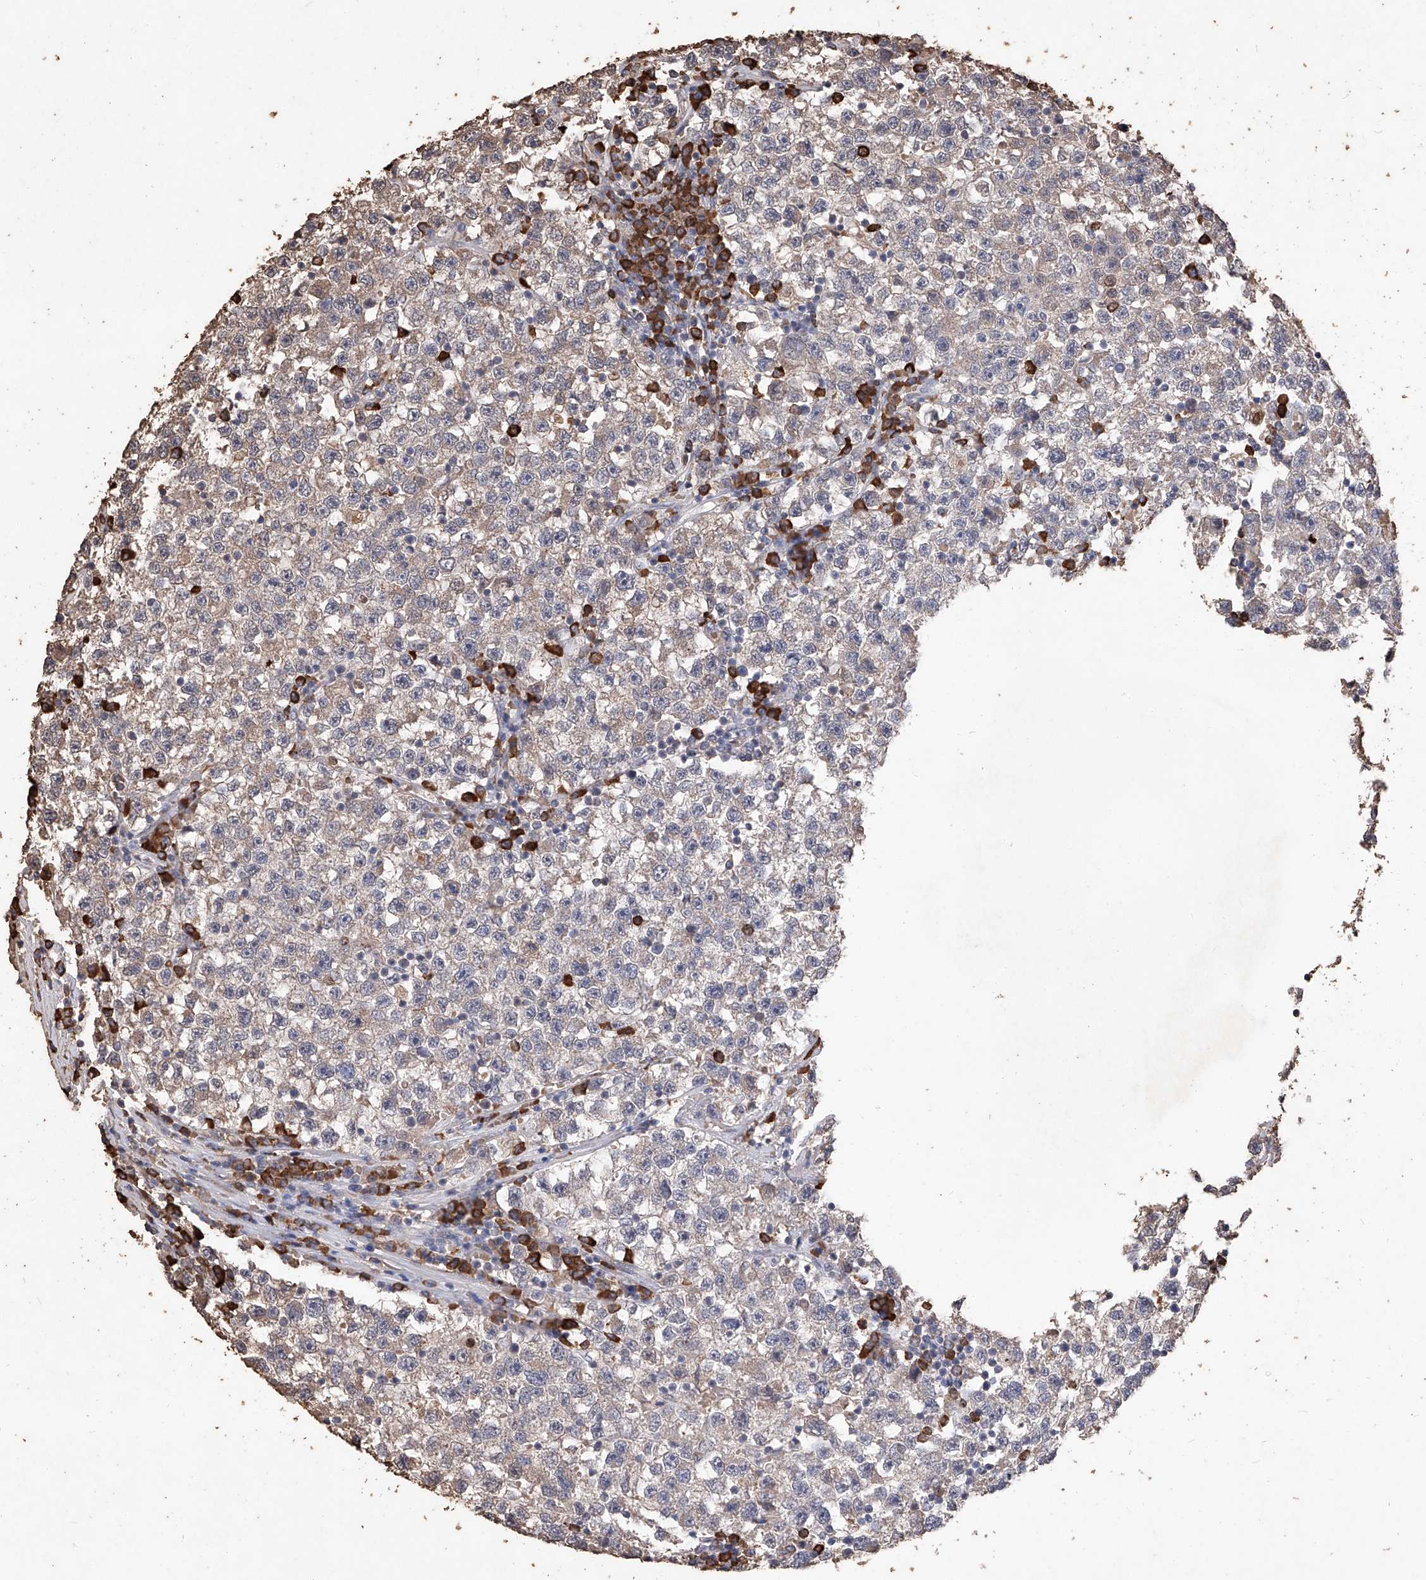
{"staining": {"intensity": "weak", "quantity": ">75%", "location": "cytoplasmic/membranous"}, "tissue": "testis cancer", "cell_type": "Tumor cells", "image_type": "cancer", "snomed": [{"axis": "morphology", "description": "Seminoma, NOS"}, {"axis": "topography", "description": "Testis"}], "caption": "This is an image of IHC staining of testis cancer, which shows weak expression in the cytoplasmic/membranous of tumor cells.", "gene": "EML1", "patient": {"sex": "male", "age": 22}}